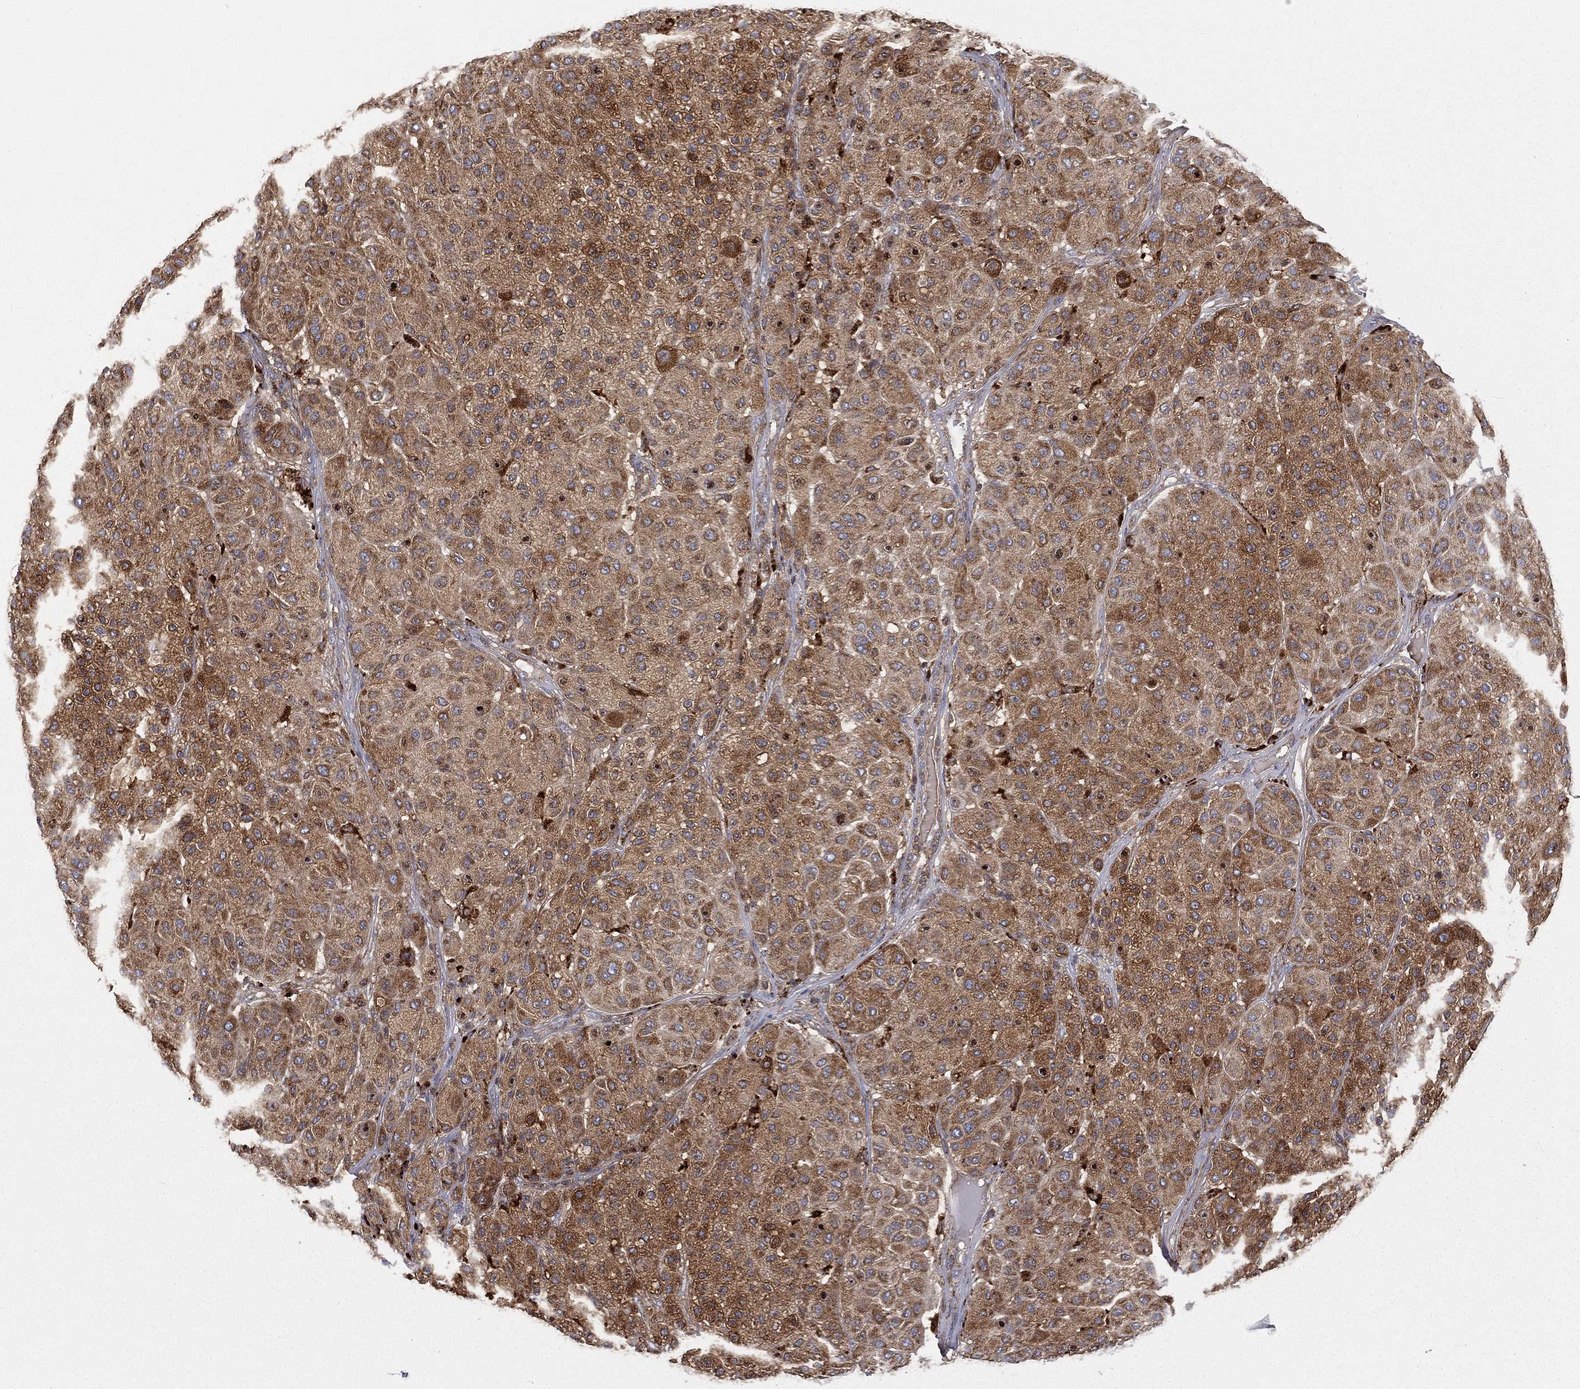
{"staining": {"intensity": "strong", "quantity": "25%-75%", "location": "cytoplasmic/membranous"}, "tissue": "melanoma", "cell_type": "Tumor cells", "image_type": "cancer", "snomed": [{"axis": "morphology", "description": "Malignant melanoma, Metastatic site"}, {"axis": "topography", "description": "Smooth muscle"}], "caption": "Immunohistochemistry (IHC) histopathology image of human malignant melanoma (metastatic site) stained for a protein (brown), which shows high levels of strong cytoplasmic/membranous positivity in about 25%-75% of tumor cells.", "gene": "RIN3", "patient": {"sex": "male", "age": 41}}